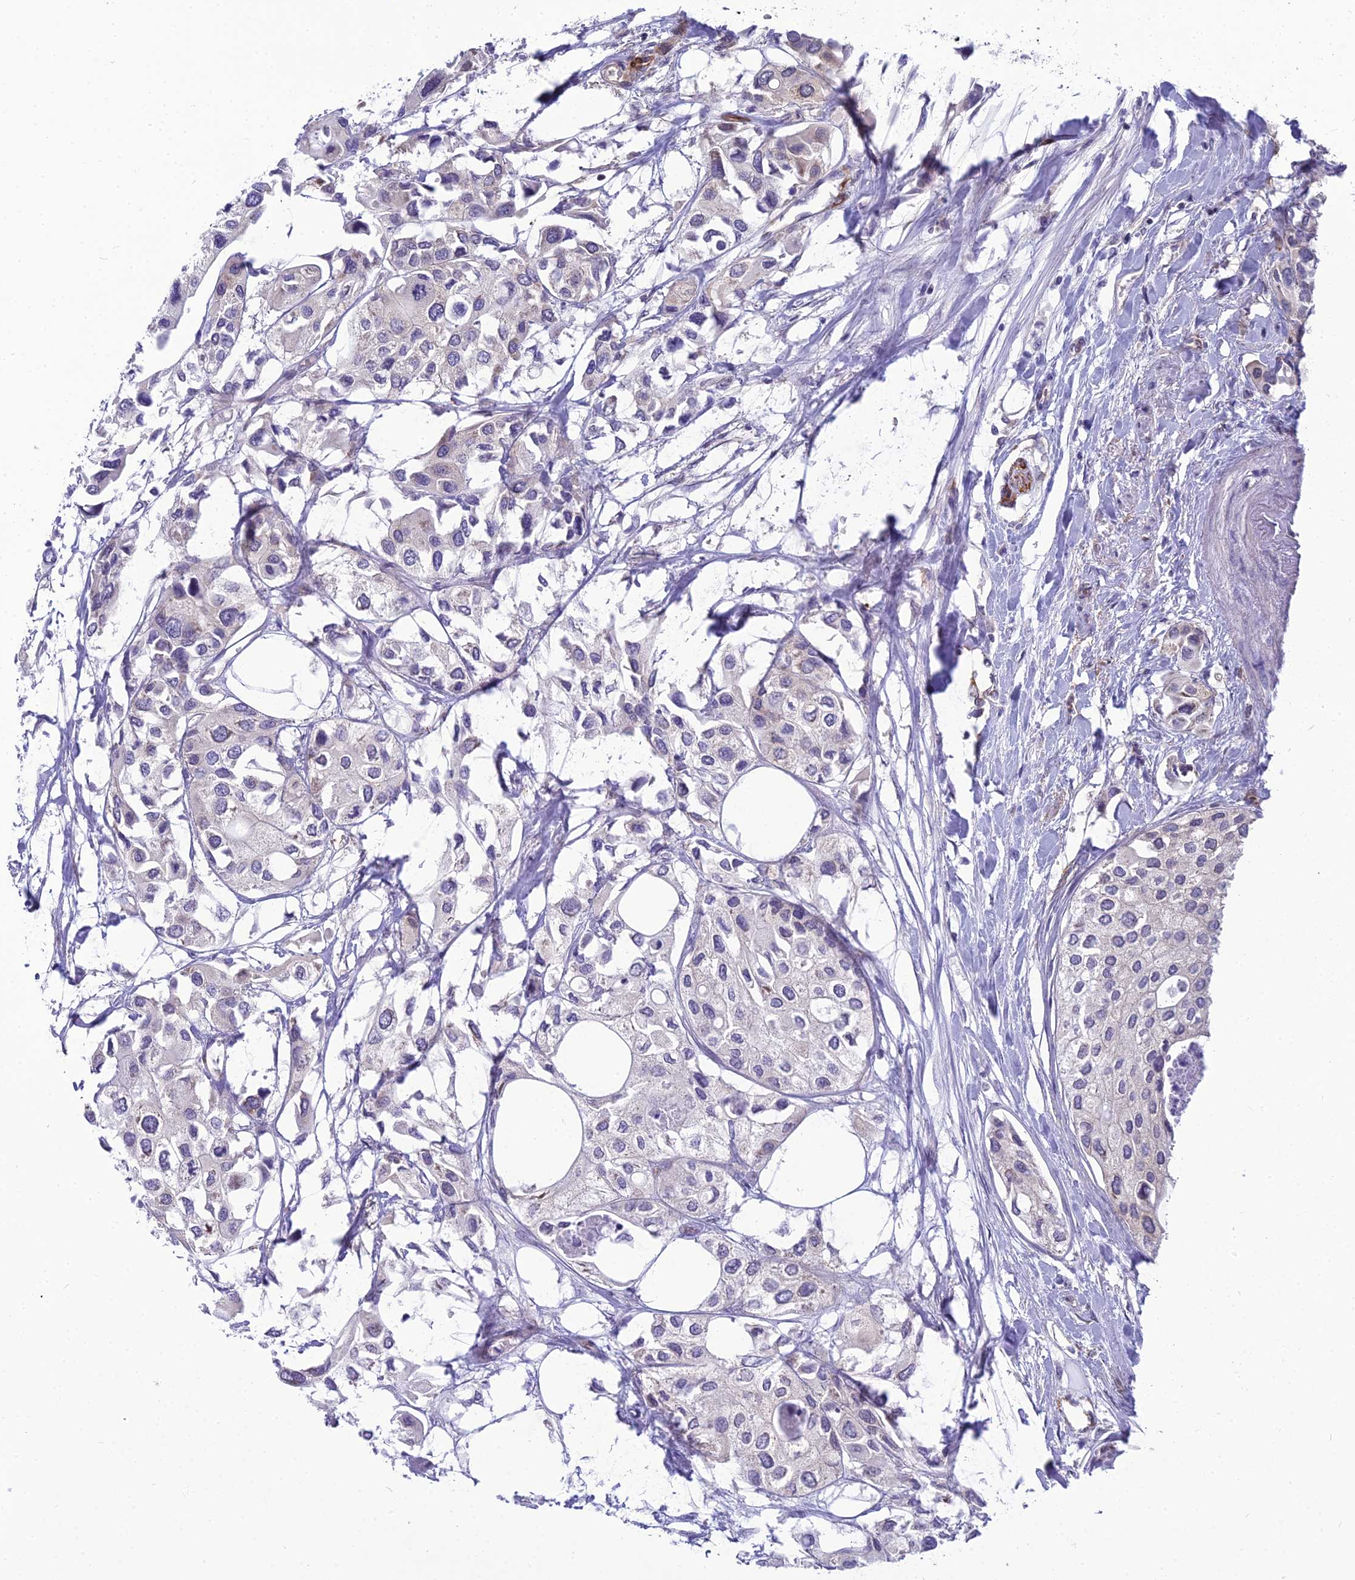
{"staining": {"intensity": "negative", "quantity": "none", "location": "none"}, "tissue": "urothelial cancer", "cell_type": "Tumor cells", "image_type": "cancer", "snomed": [{"axis": "morphology", "description": "Urothelial carcinoma, High grade"}, {"axis": "topography", "description": "Urinary bladder"}], "caption": "Urothelial carcinoma (high-grade) was stained to show a protein in brown. There is no significant staining in tumor cells.", "gene": "RGL3", "patient": {"sex": "male", "age": 64}}